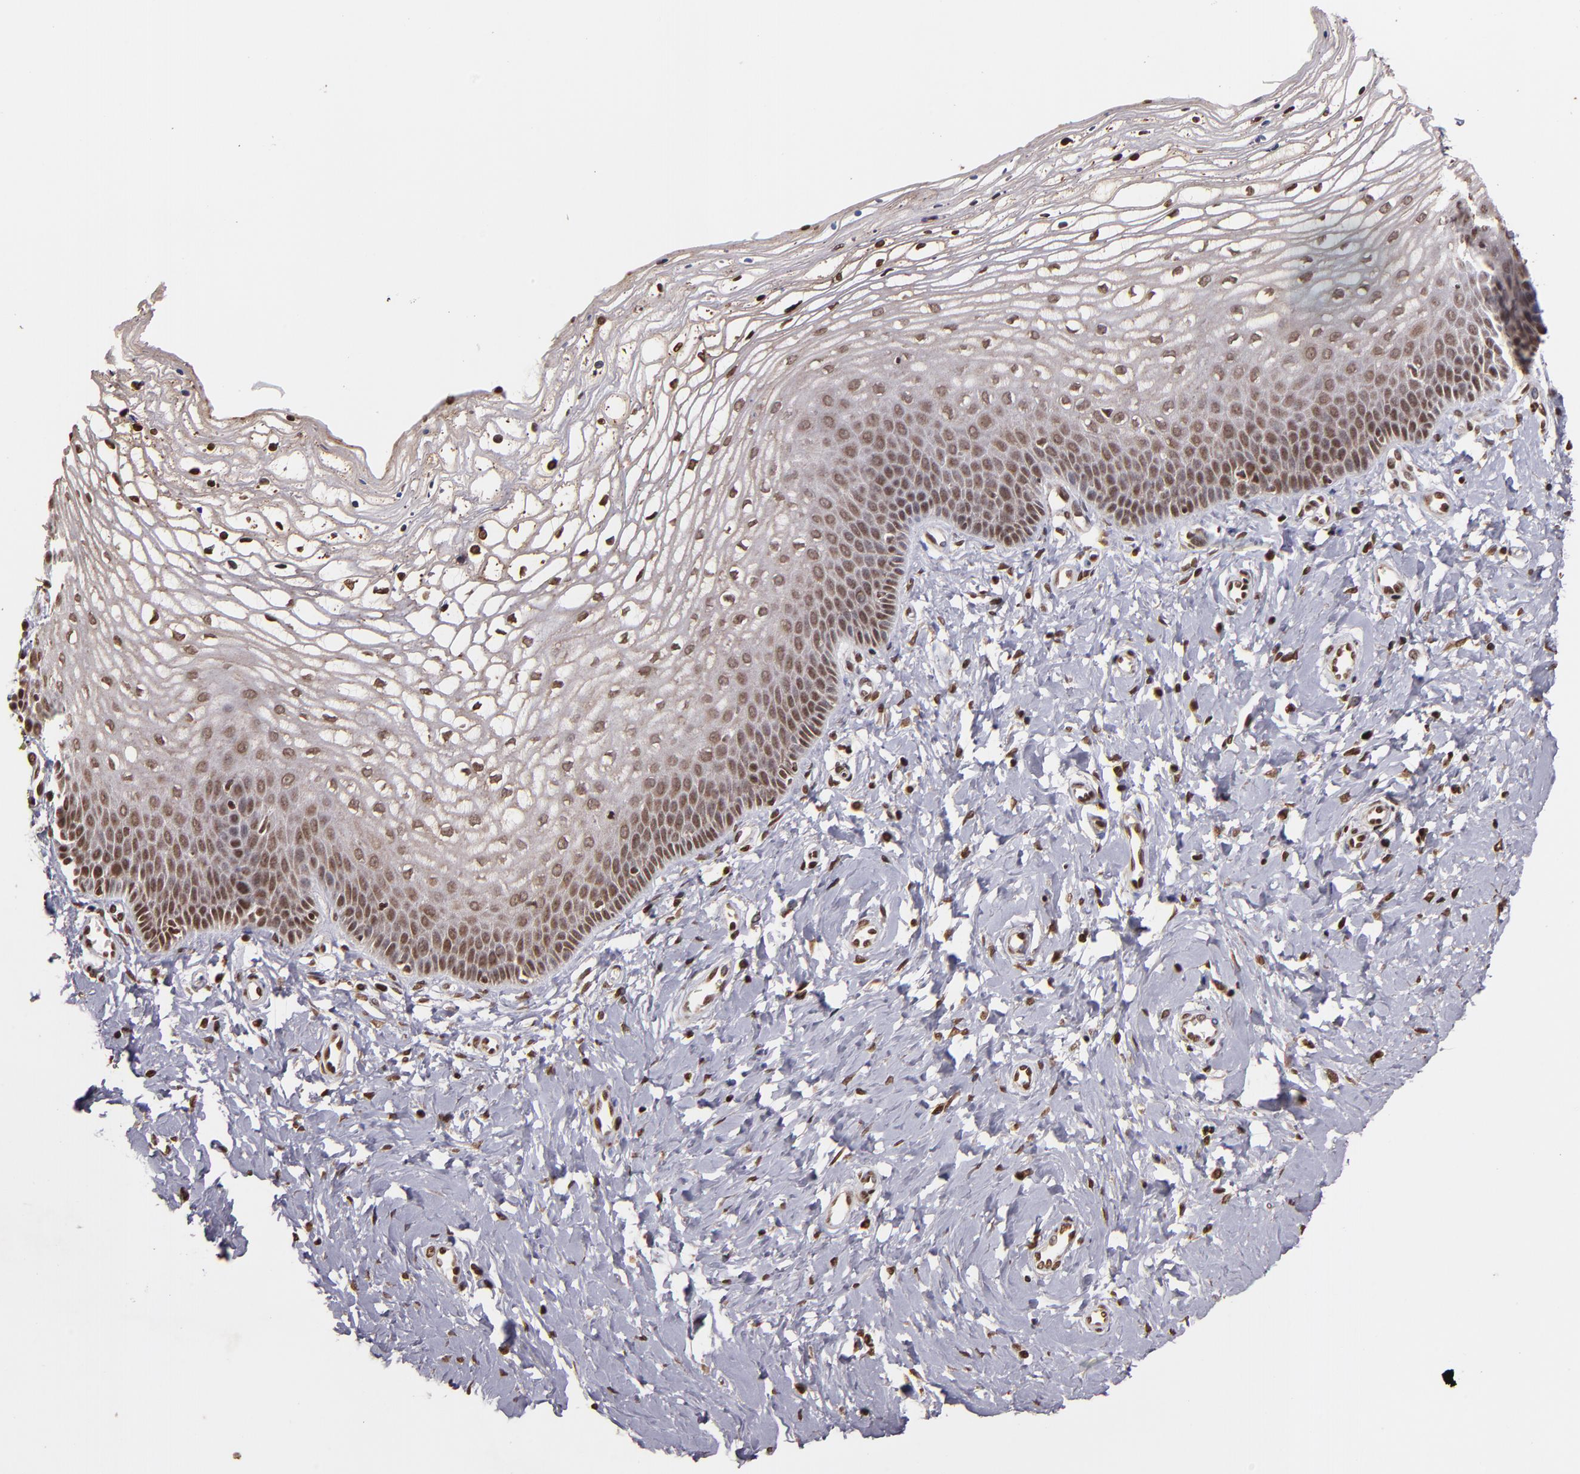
{"staining": {"intensity": "moderate", "quantity": "25%-75%", "location": "nuclear"}, "tissue": "vagina", "cell_type": "Squamous epithelial cells", "image_type": "normal", "snomed": [{"axis": "morphology", "description": "Normal tissue, NOS"}, {"axis": "topography", "description": "Vagina"}], "caption": "IHC histopathology image of normal vagina: human vagina stained using IHC reveals medium levels of moderate protein expression localized specifically in the nuclear of squamous epithelial cells, appearing as a nuclear brown color.", "gene": "CUL3", "patient": {"sex": "female", "age": 68}}